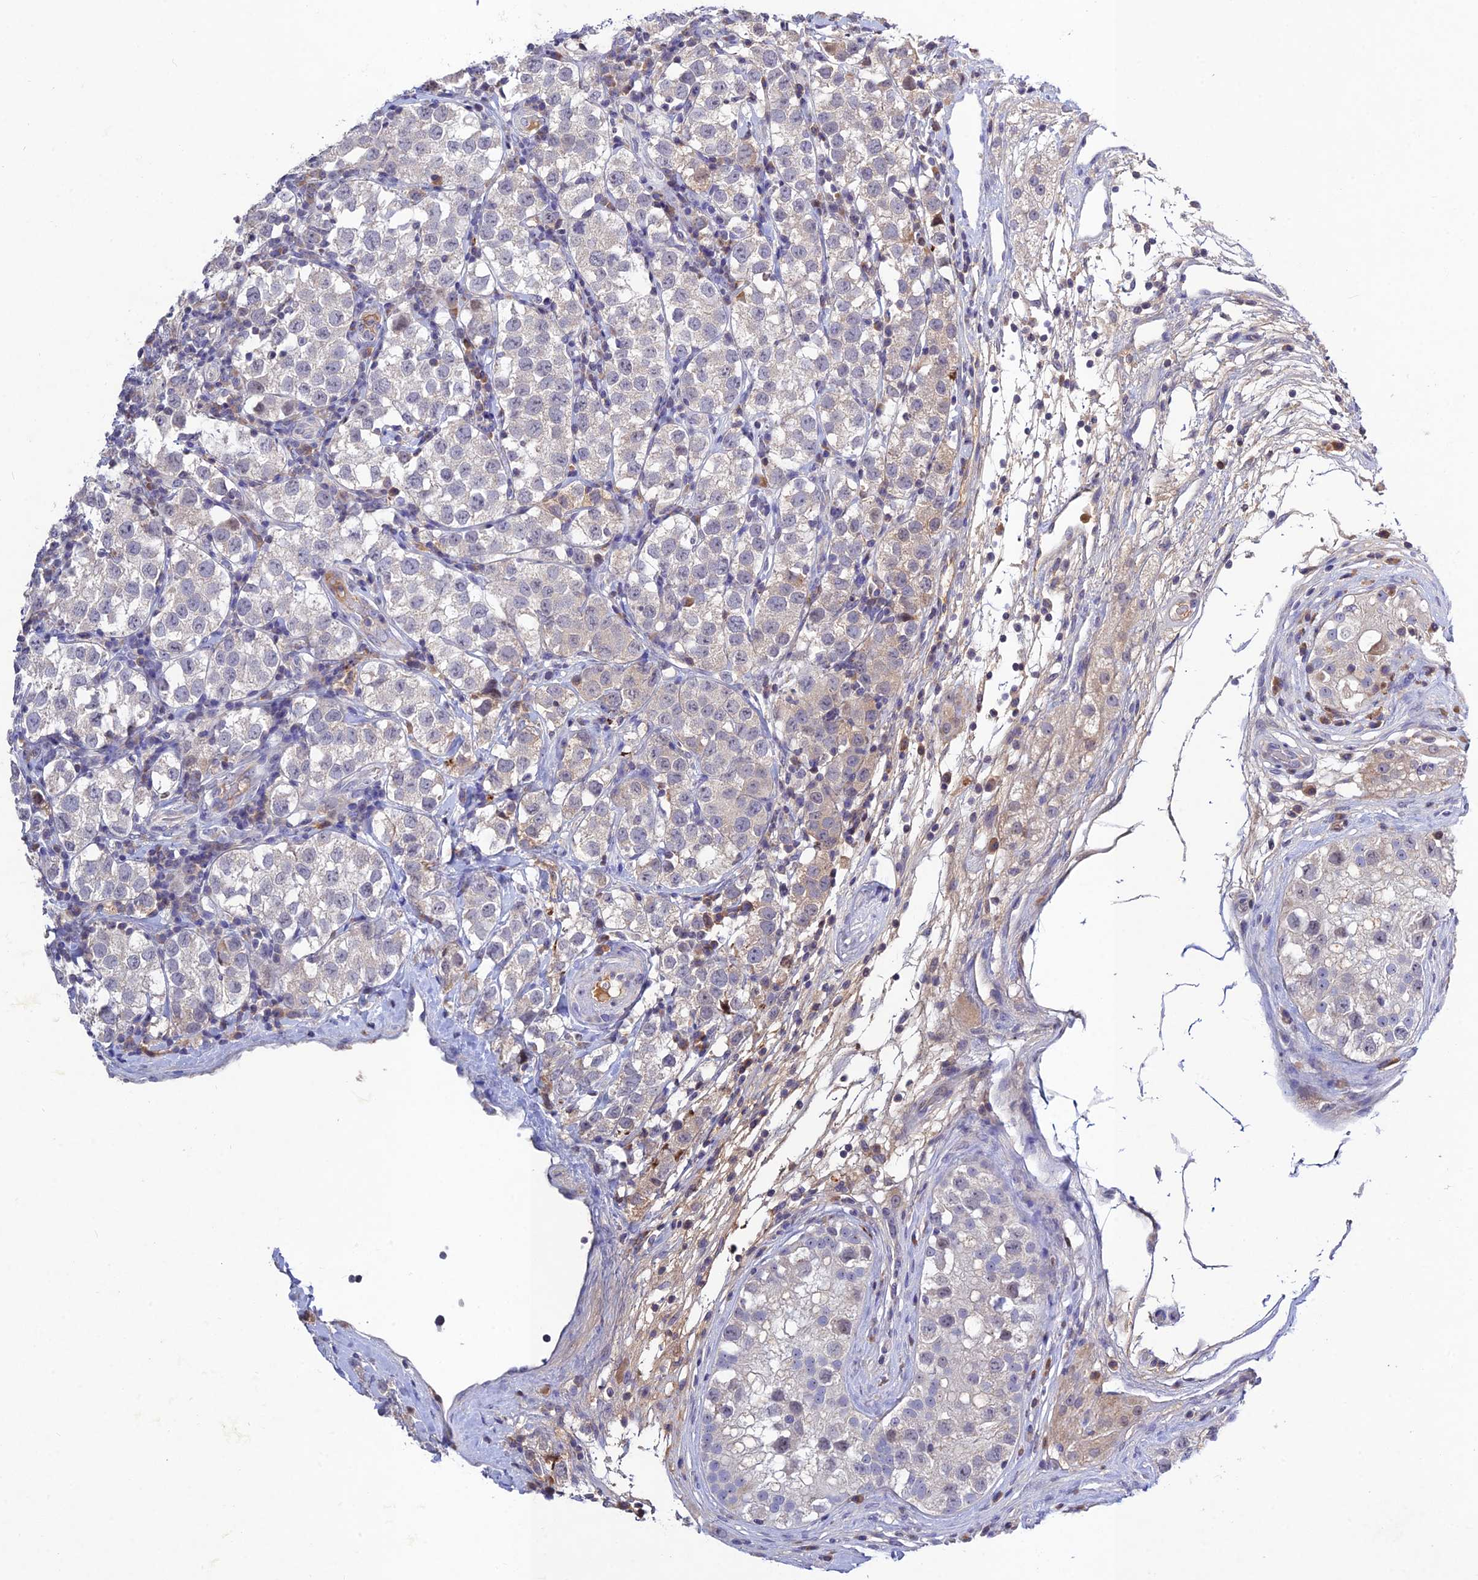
{"staining": {"intensity": "negative", "quantity": "none", "location": "none"}, "tissue": "testis cancer", "cell_type": "Tumor cells", "image_type": "cancer", "snomed": [{"axis": "morphology", "description": "Seminoma, NOS"}, {"axis": "topography", "description": "Testis"}], "caption": "DAB immunohistochemical staining of testis seminoma shows no significant positivity in tumor cells.", "gene": "CHST5", "patient": {"sex": "male", "age": 34}}